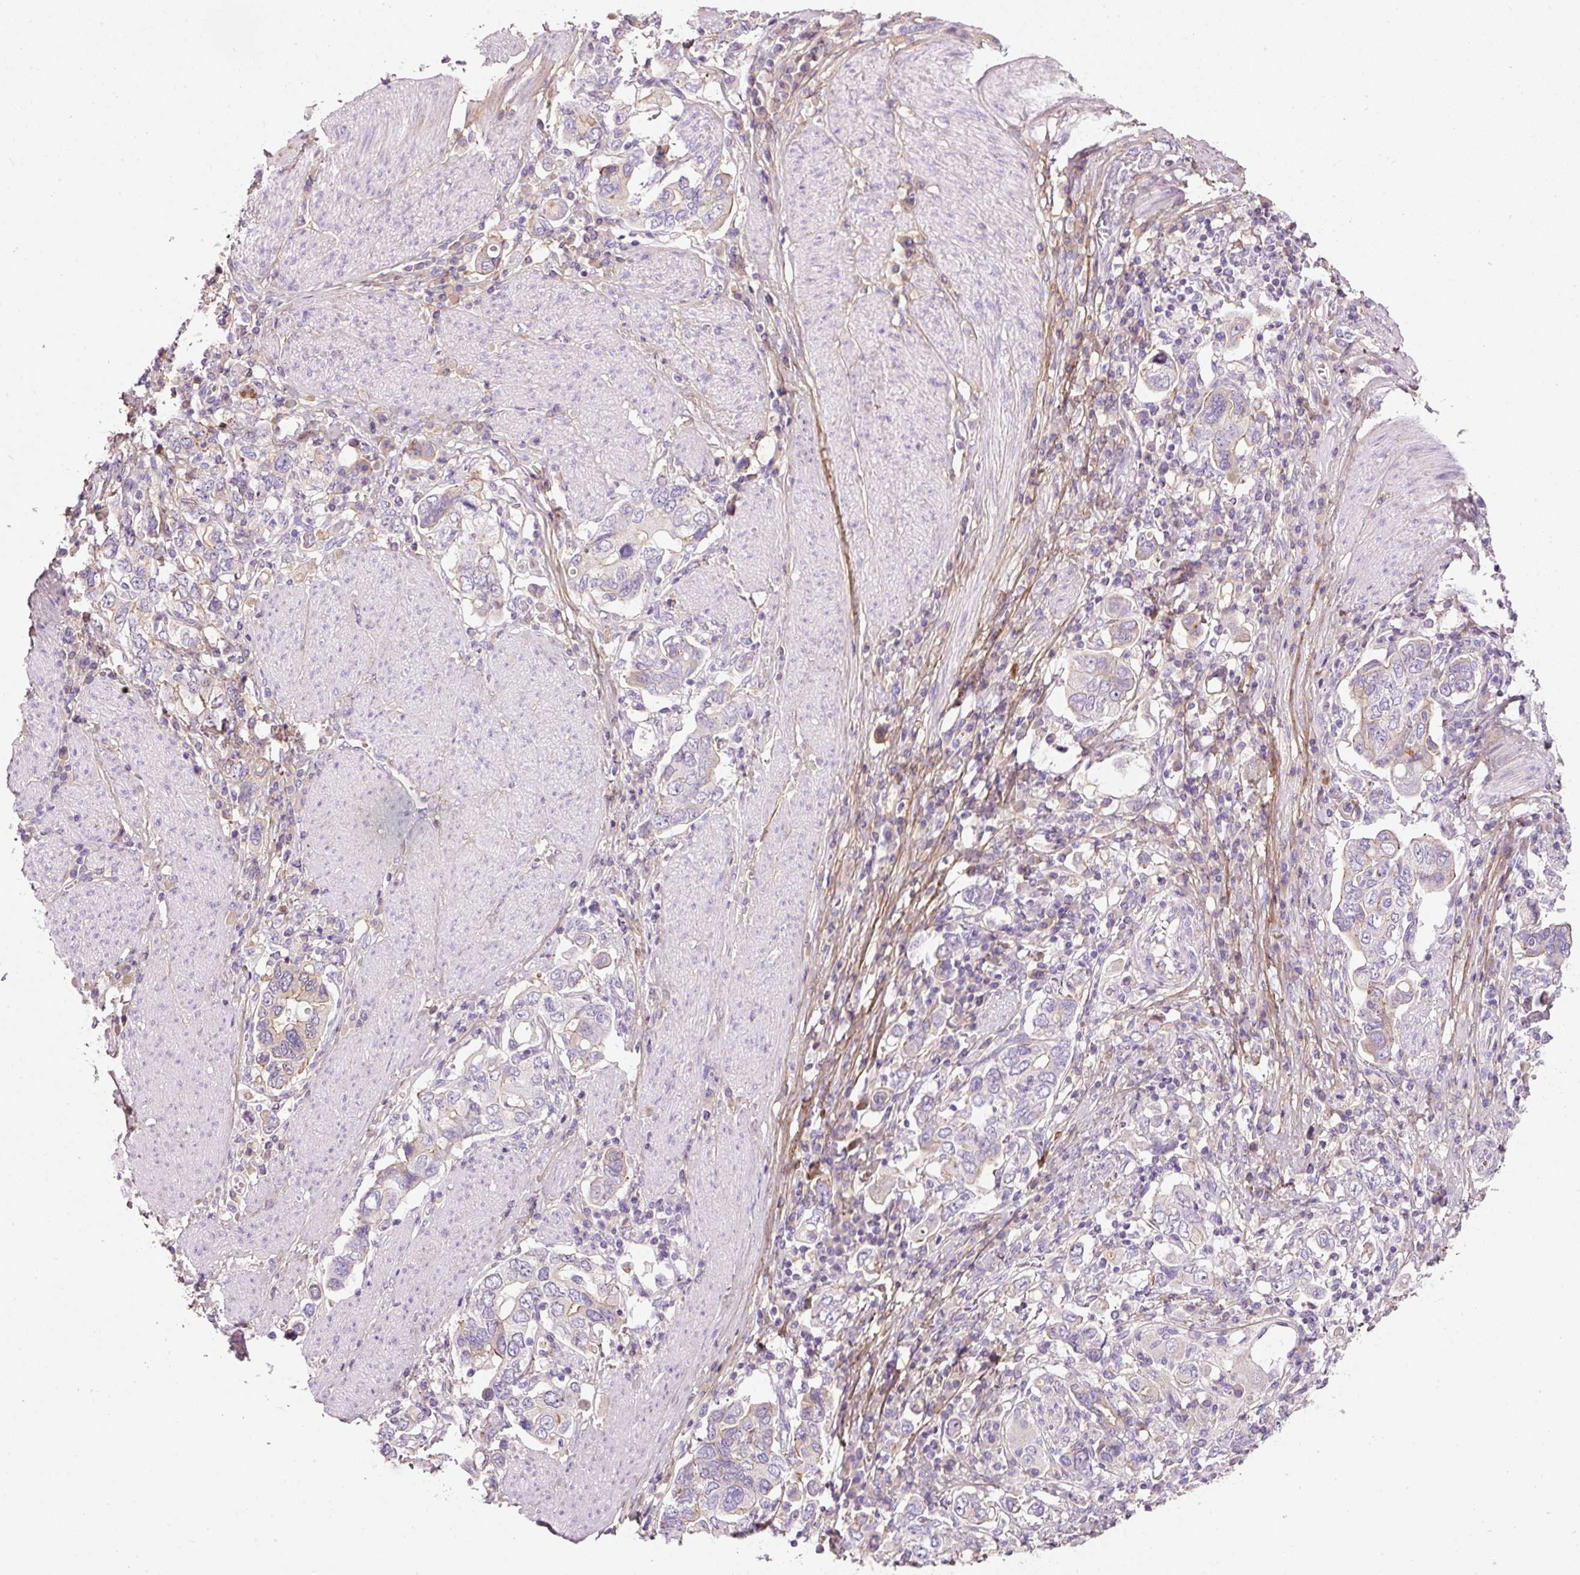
{"staining": {"intensity": "negative", "quantity": "none", "location": "none"}, "tissue": "stomach cancer", "cell_type": "Tumor cells", "image_type": "cancer", "snomed": [{"axis": "morphology", "description": "Adenocarcinoma, NOS"}, {"axis": "topography", "description": "Stomach, upper"}, {"axis": "topography", "description": "Stomach"}], "caption": "DAB immunohistochemical staining of human stomach cancer displays no significant staining in tumor cells.", "gene": "SOS2", "patient": {"sex": "male", "age": 62}}